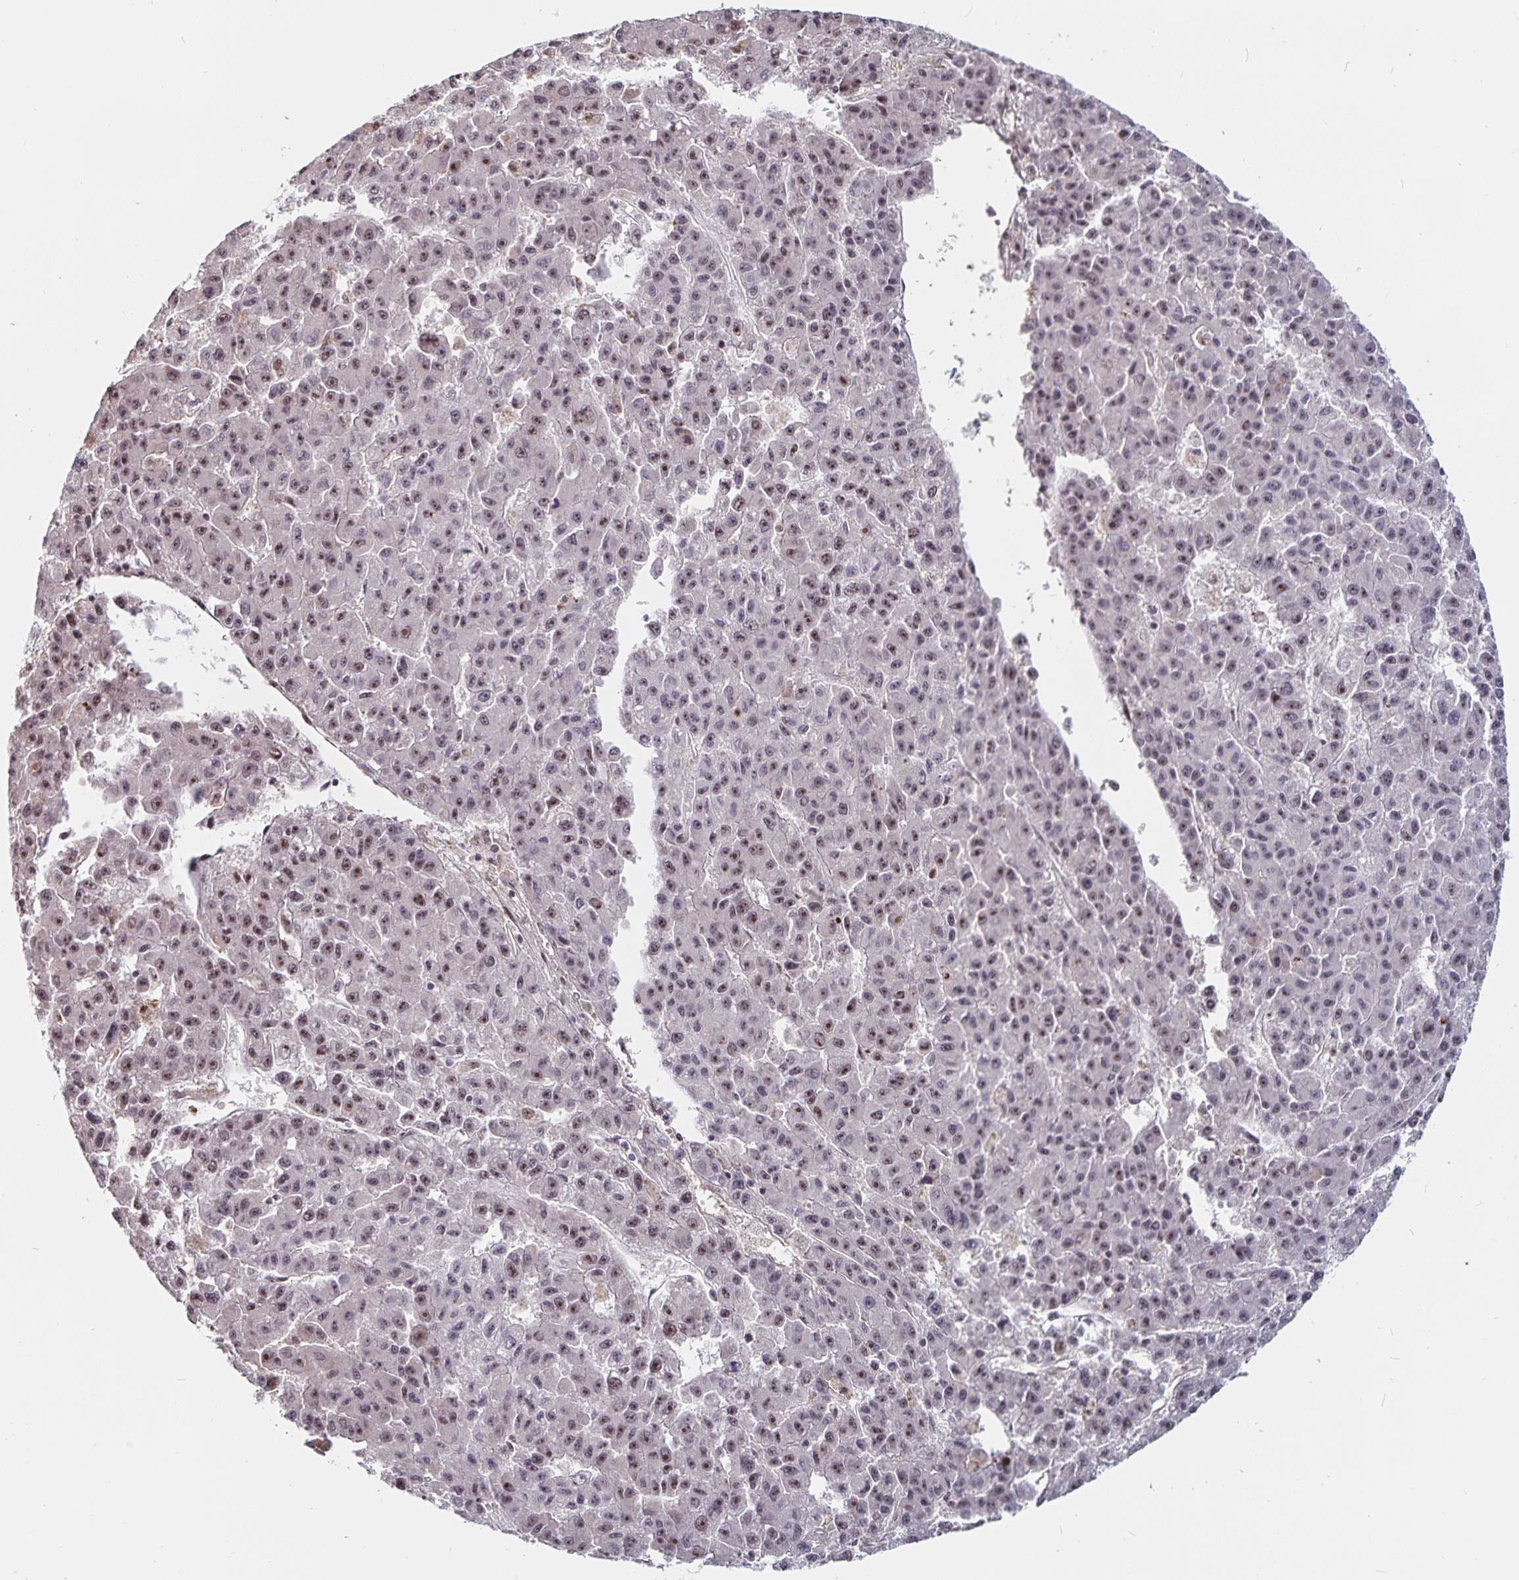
{"staining": {"intensity": "weak", "quantity": ">75%", "location": "nuclear"}, "tissue": "liver cancer", "cell_type": "Tumor cells", "image_type": "cancer", "snomed": [{"axis": "morphology", "description": "Carcinoma, Hepatocellular, NOS"}, {"axis": "topography", "description": "Liver"}], "caption": "Immunohistochemical staining of human liver cancer (hepatocellular carcinoma) reveals low levels of weak nuclear positivity in approximately >75% of tumor cells.", "gene": "LAS1L", "patient": {"sex": "male", "age": 70}}